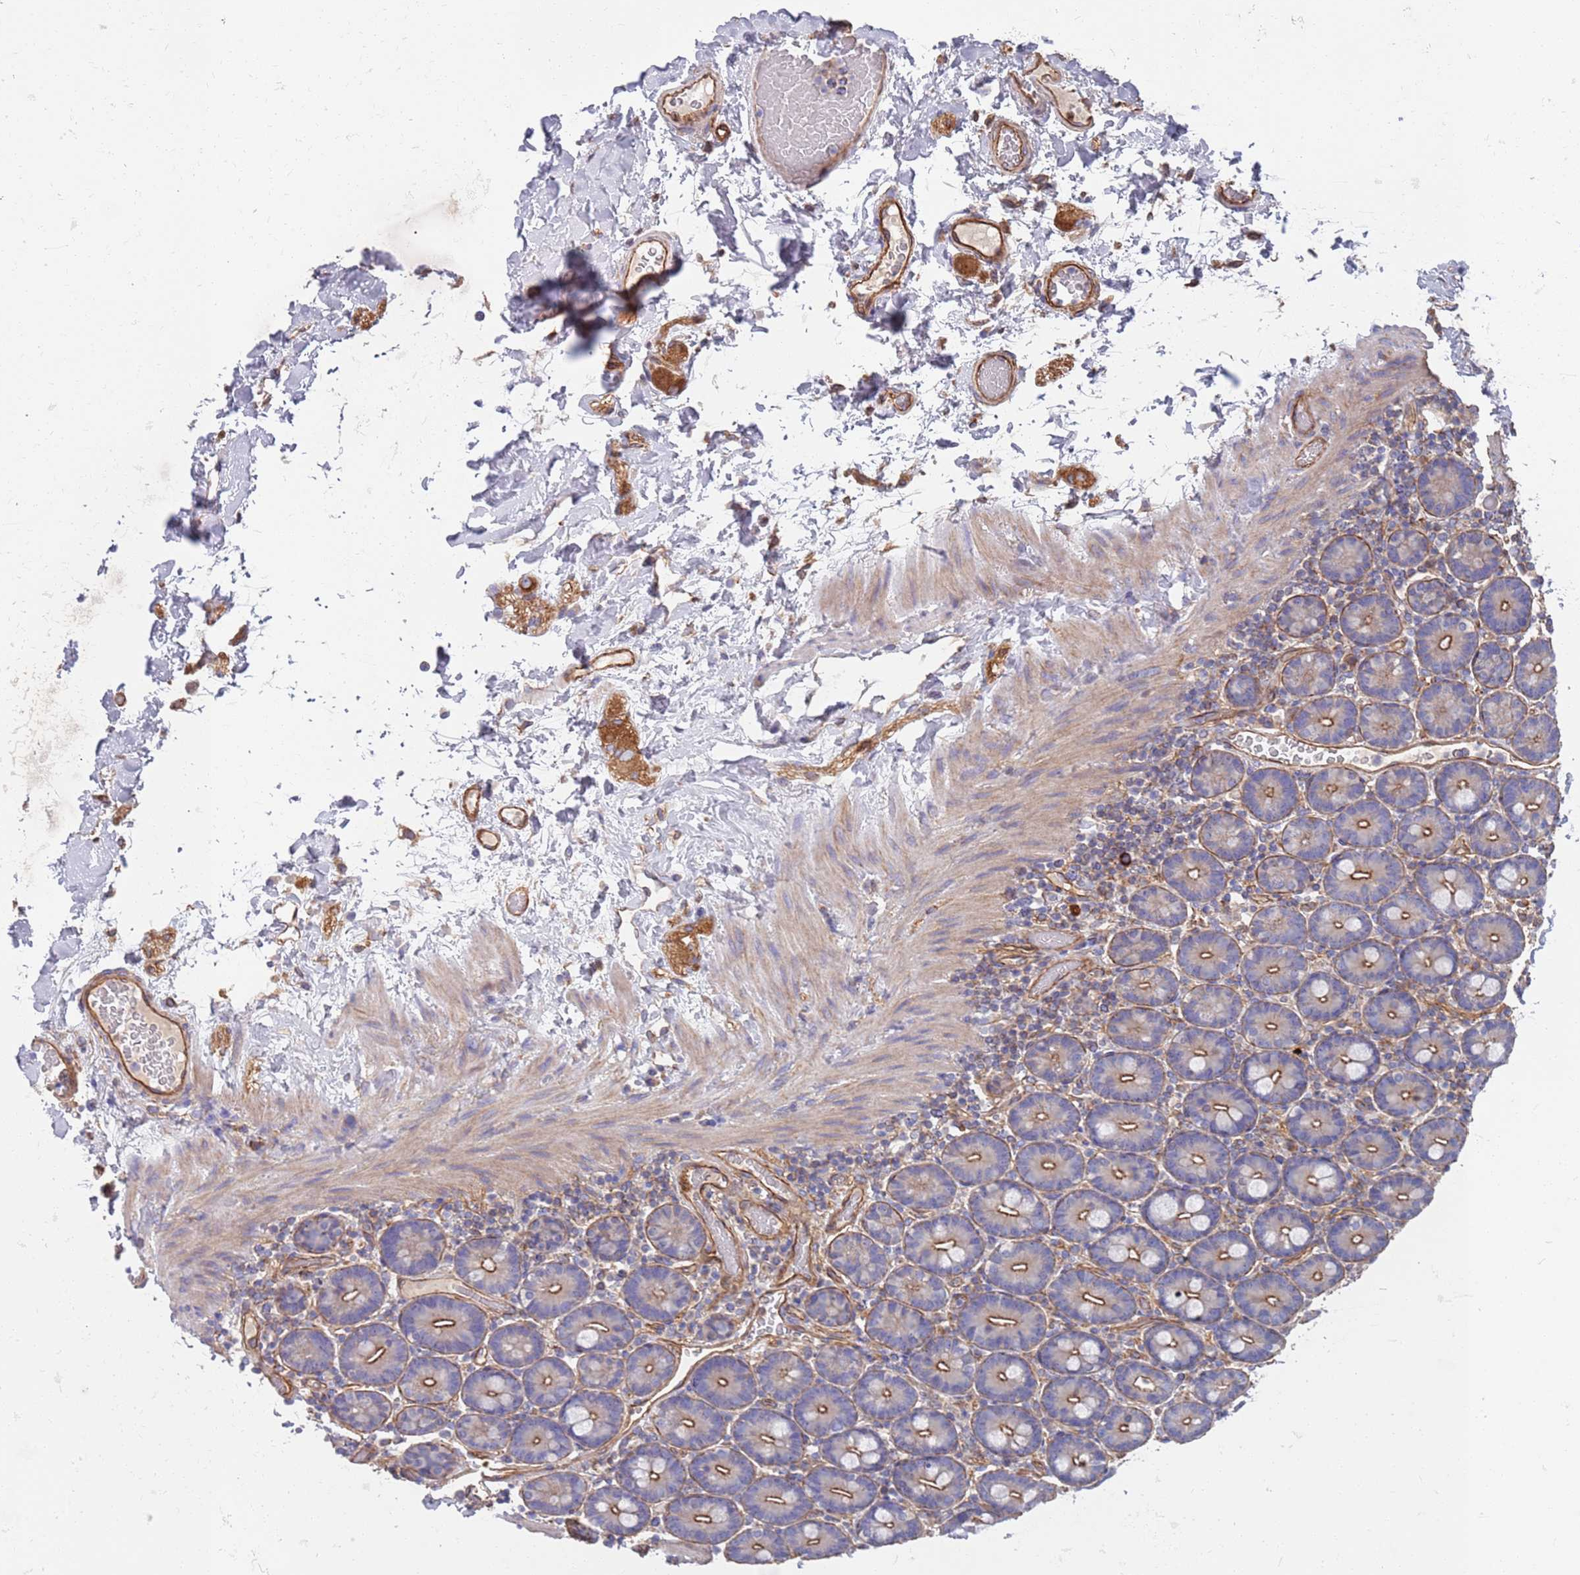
{"staining": {"intensity": "moderate", "quantity": "25%-75%", "location": "cytoplasmic/membranous"}, "tissue": "duodenum", "cell_type": "Glandular cells", "image_type": "normal", "snomed": [{"axis": "morphology", "description": "Normal tissue, NOS"}, {"axis": "topography", "description": "Duodenum"}], "caption": "This is a histology image of immunohistochemistry (IHC) staining of benign duodenum, which shows moderate staining in the cytoplasmic/membranous of glandular cells.", "gene": "JAKMIP2", "patient": {"sex": "male", "age": 55}}